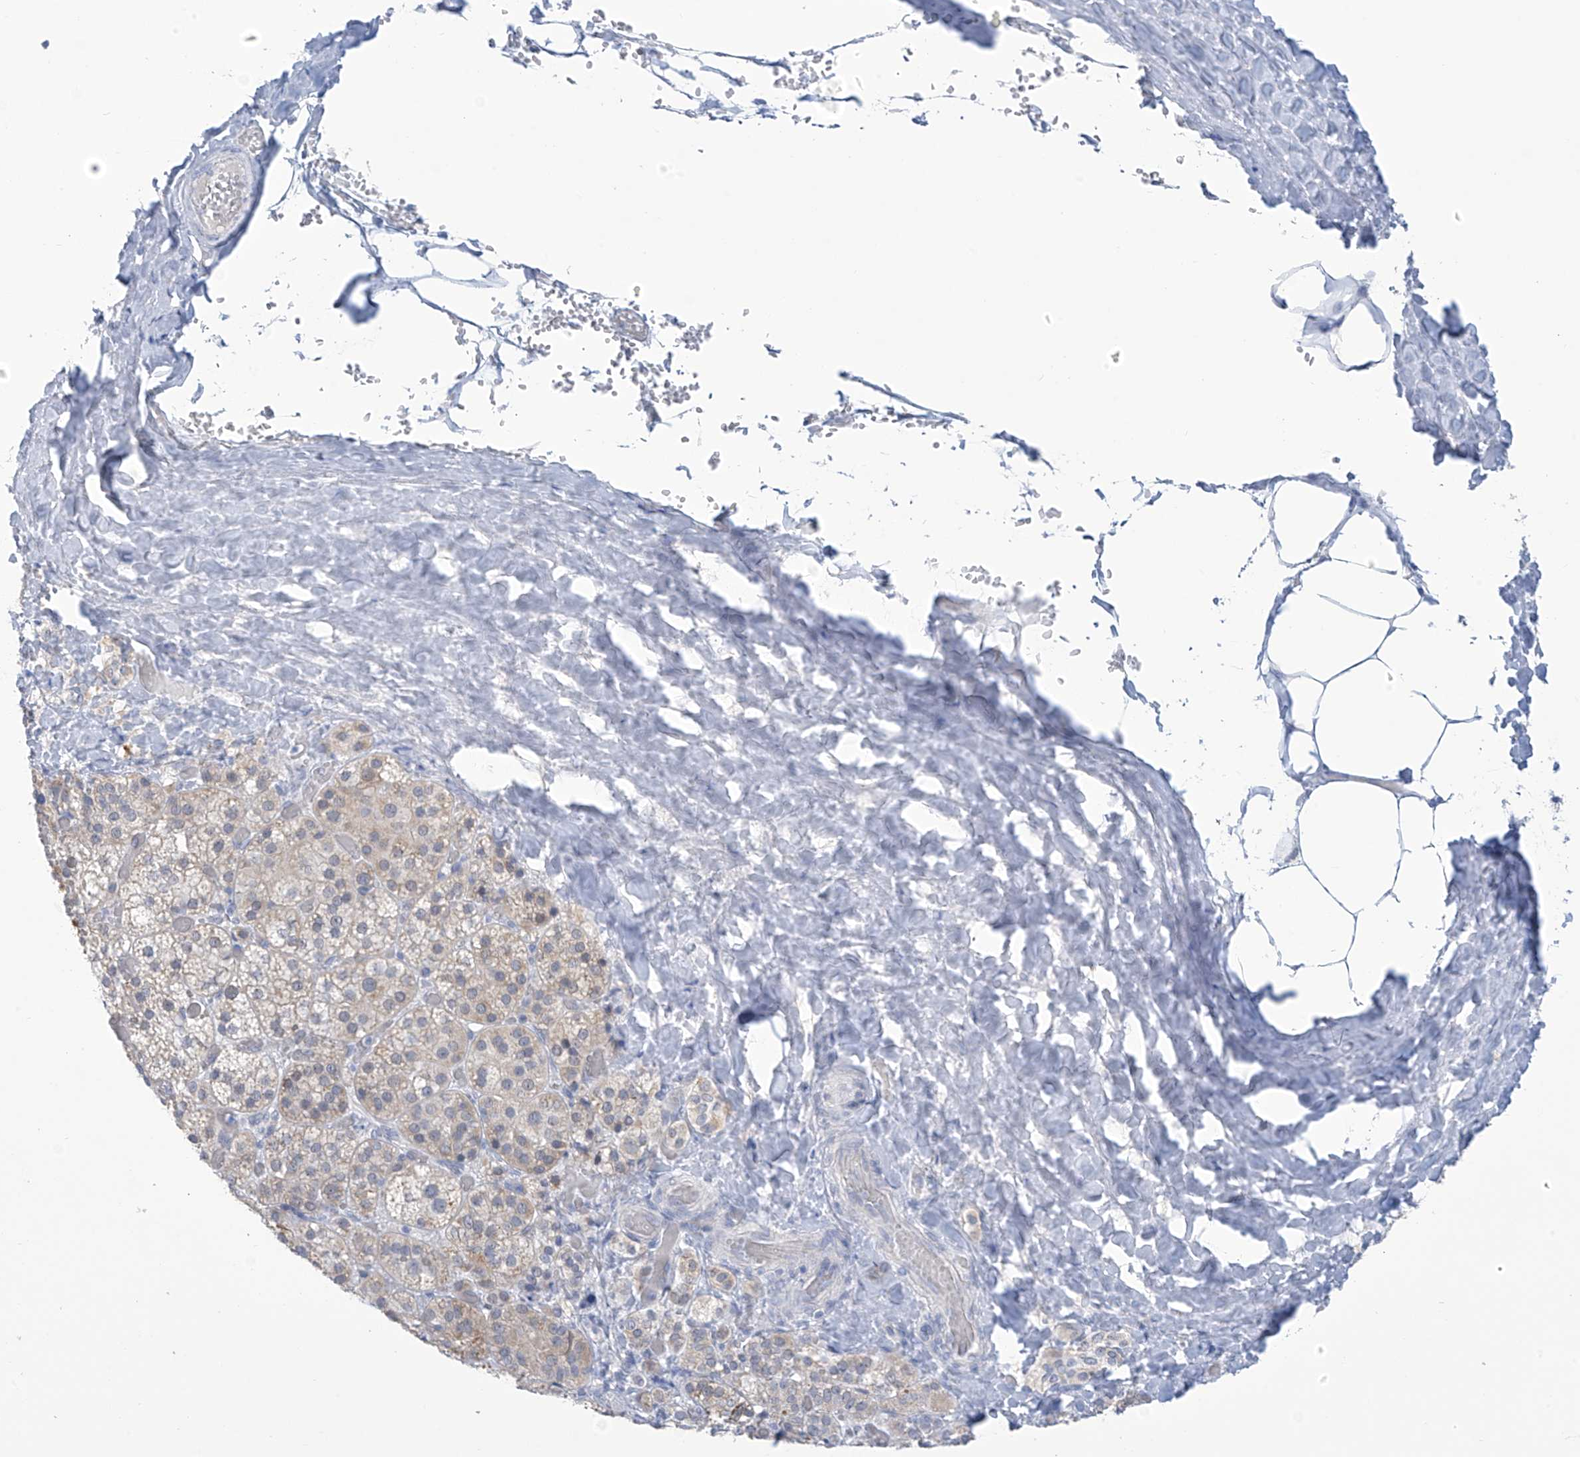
{"staining": {"intensity": "moderate", "quantity": "<25%", "location": "cytoplasmic/membranous"}, "tissue": "adrenal gland", "cell_type": "Glandular cells", "image_type": "normal", "snomed": [{"axis": "morphology", "description": "Normal tissue, NOS"}, {"axis": "topography", "description": "Adrenal gland"}], "caption": "Approximately <25% of glandular cells in benign adrenal gland display moderate cytoplasmic/membranous protein expression as visualized by brown immunohistochemical staining.", "gene": "IBA57", "patient": {"sex": "female", "age": 59}}